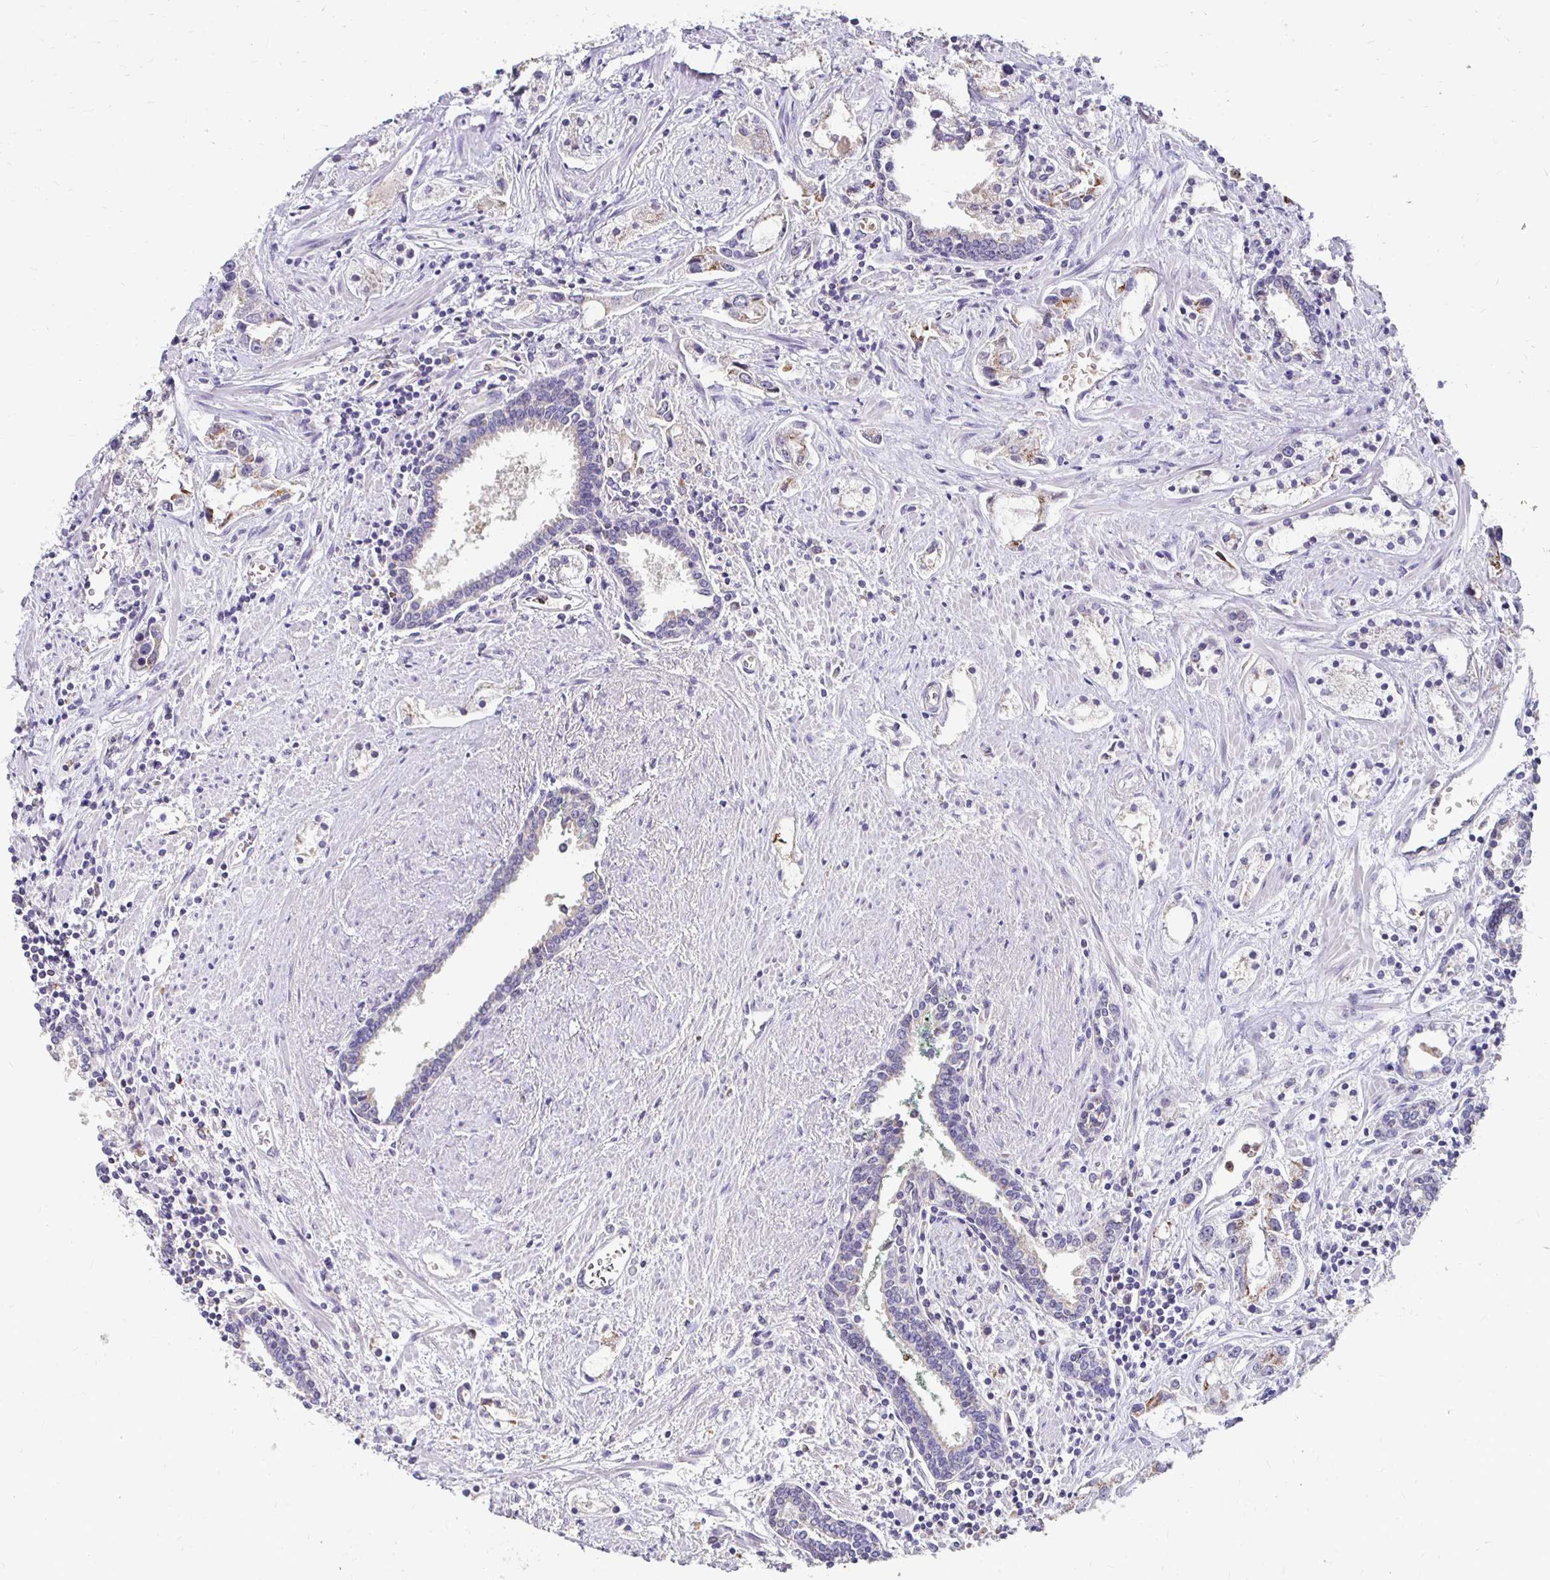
{"staining": {"intensity": "weak", "quantity": "<25%", "location": "cytoplasmic/membranous"}, "tissue": "prostate cancer", "cell_type": "Tumor cells", "image_type": "cancer", "snomed": [{"axis": "morphology", "description": "Adenocarcinoma, Medium grade"}, {"axis": "topography", "description": "Prostate"}], "caption": "DAB immunohistochemical staining of human prostate adenocarcinoma (medium-grade) displays no significant positivity in tumor cells.", "gene": "GK2", "patient": {"sex": "male", "age": 57}}